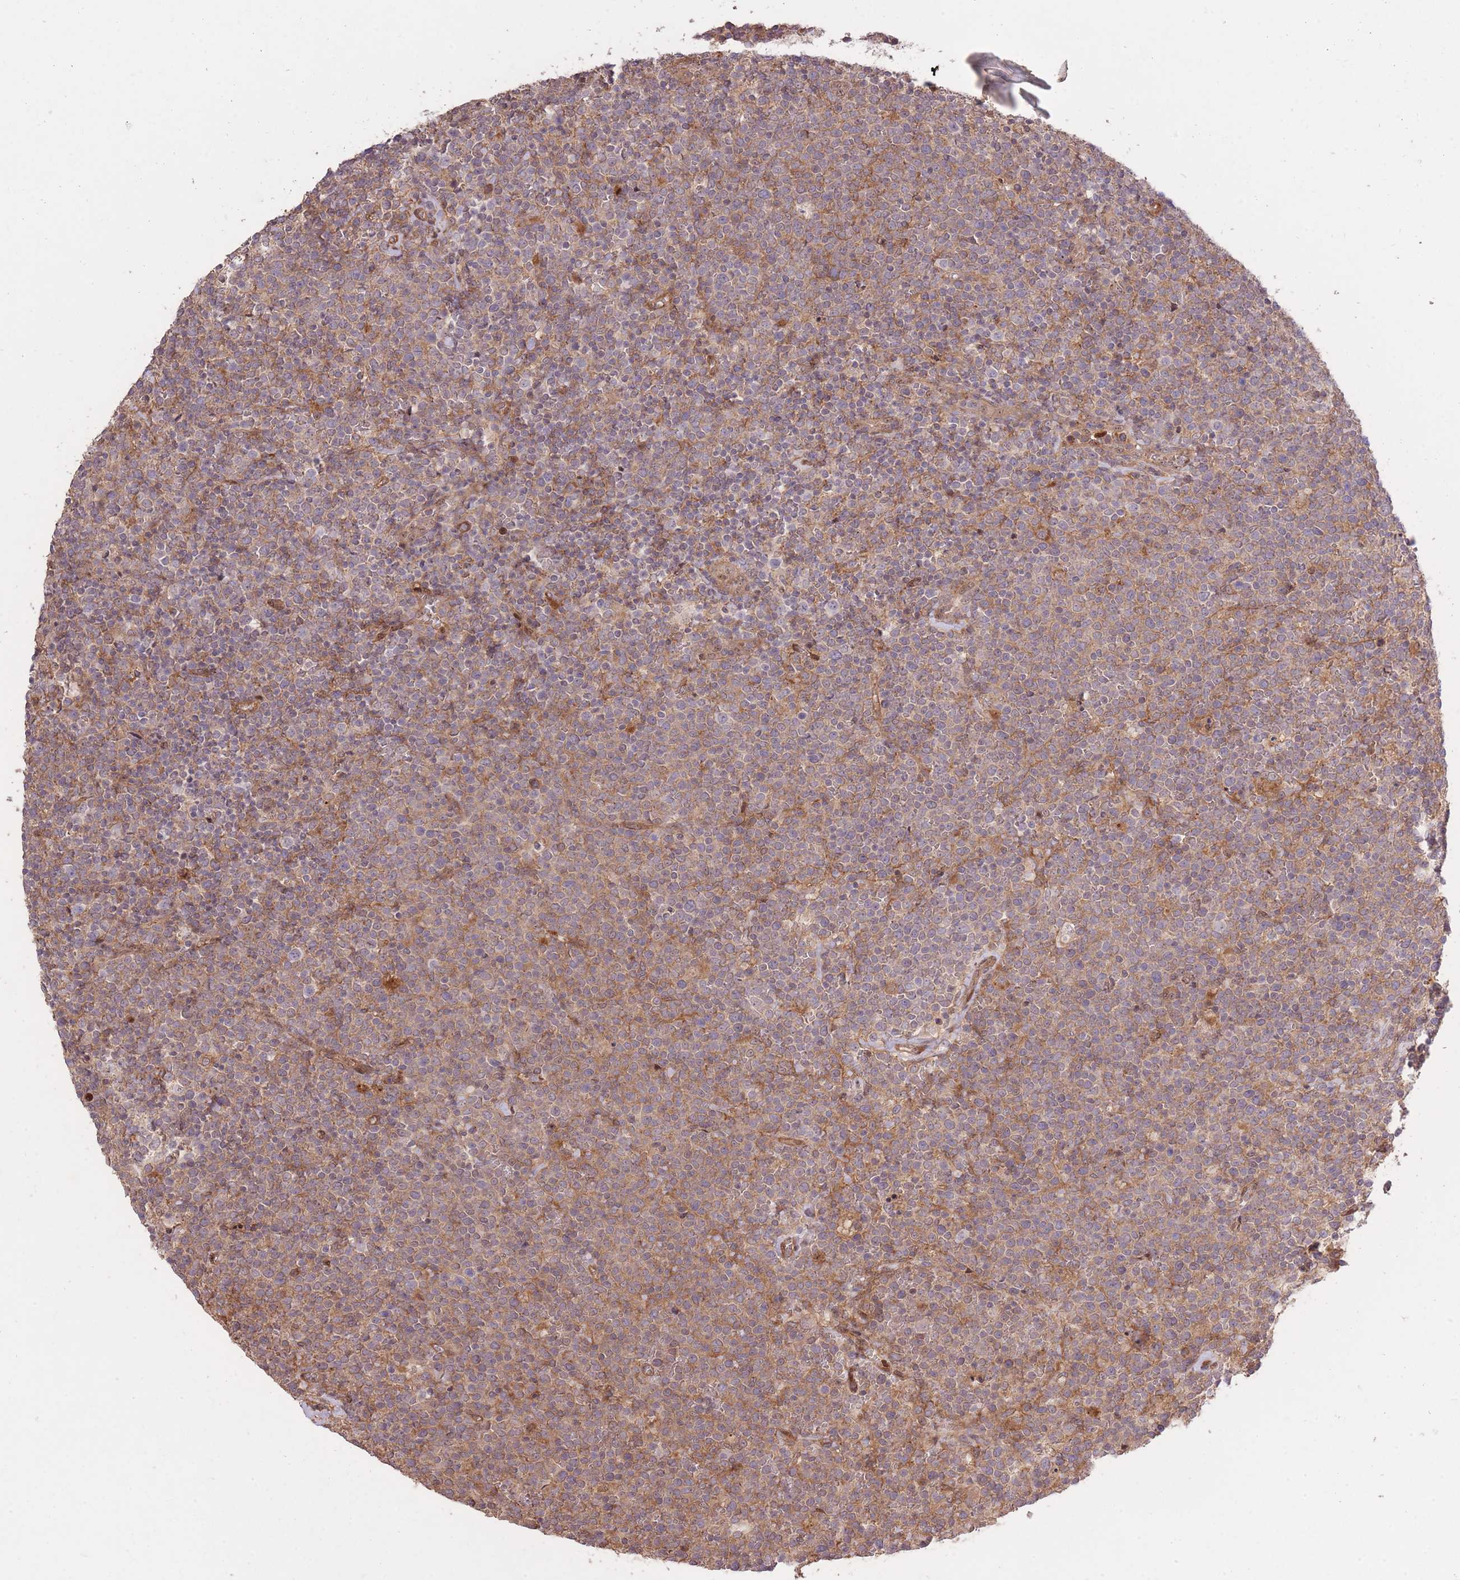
{"staining": {"intensity": "weak", "quantity": "25%-75%", "location": "cytoplasmic/membranous"}, "tissue": "lymphoma", "cell_type": "Tumor cells", "image_type": "cancer", "snomed": [{"axis": "morphology", "description": "Malignant lymphoma, non-Hodgkin's type, High grade"}, {"axis": "topography", "description": "Lymph node"}], "caption": "IHC of human malignant lymphoma, non-Hodgkin's type (high-grade) exhibits low levels of weak cytoplasmic/membranous staining in about 25%-75% of tumor cells. Immunohistochemistry (ihc) stains the protein in brown and the nuclei are stained blue.", "gene": "PLD1", "patient": {"sex": "male", "age": 61}}